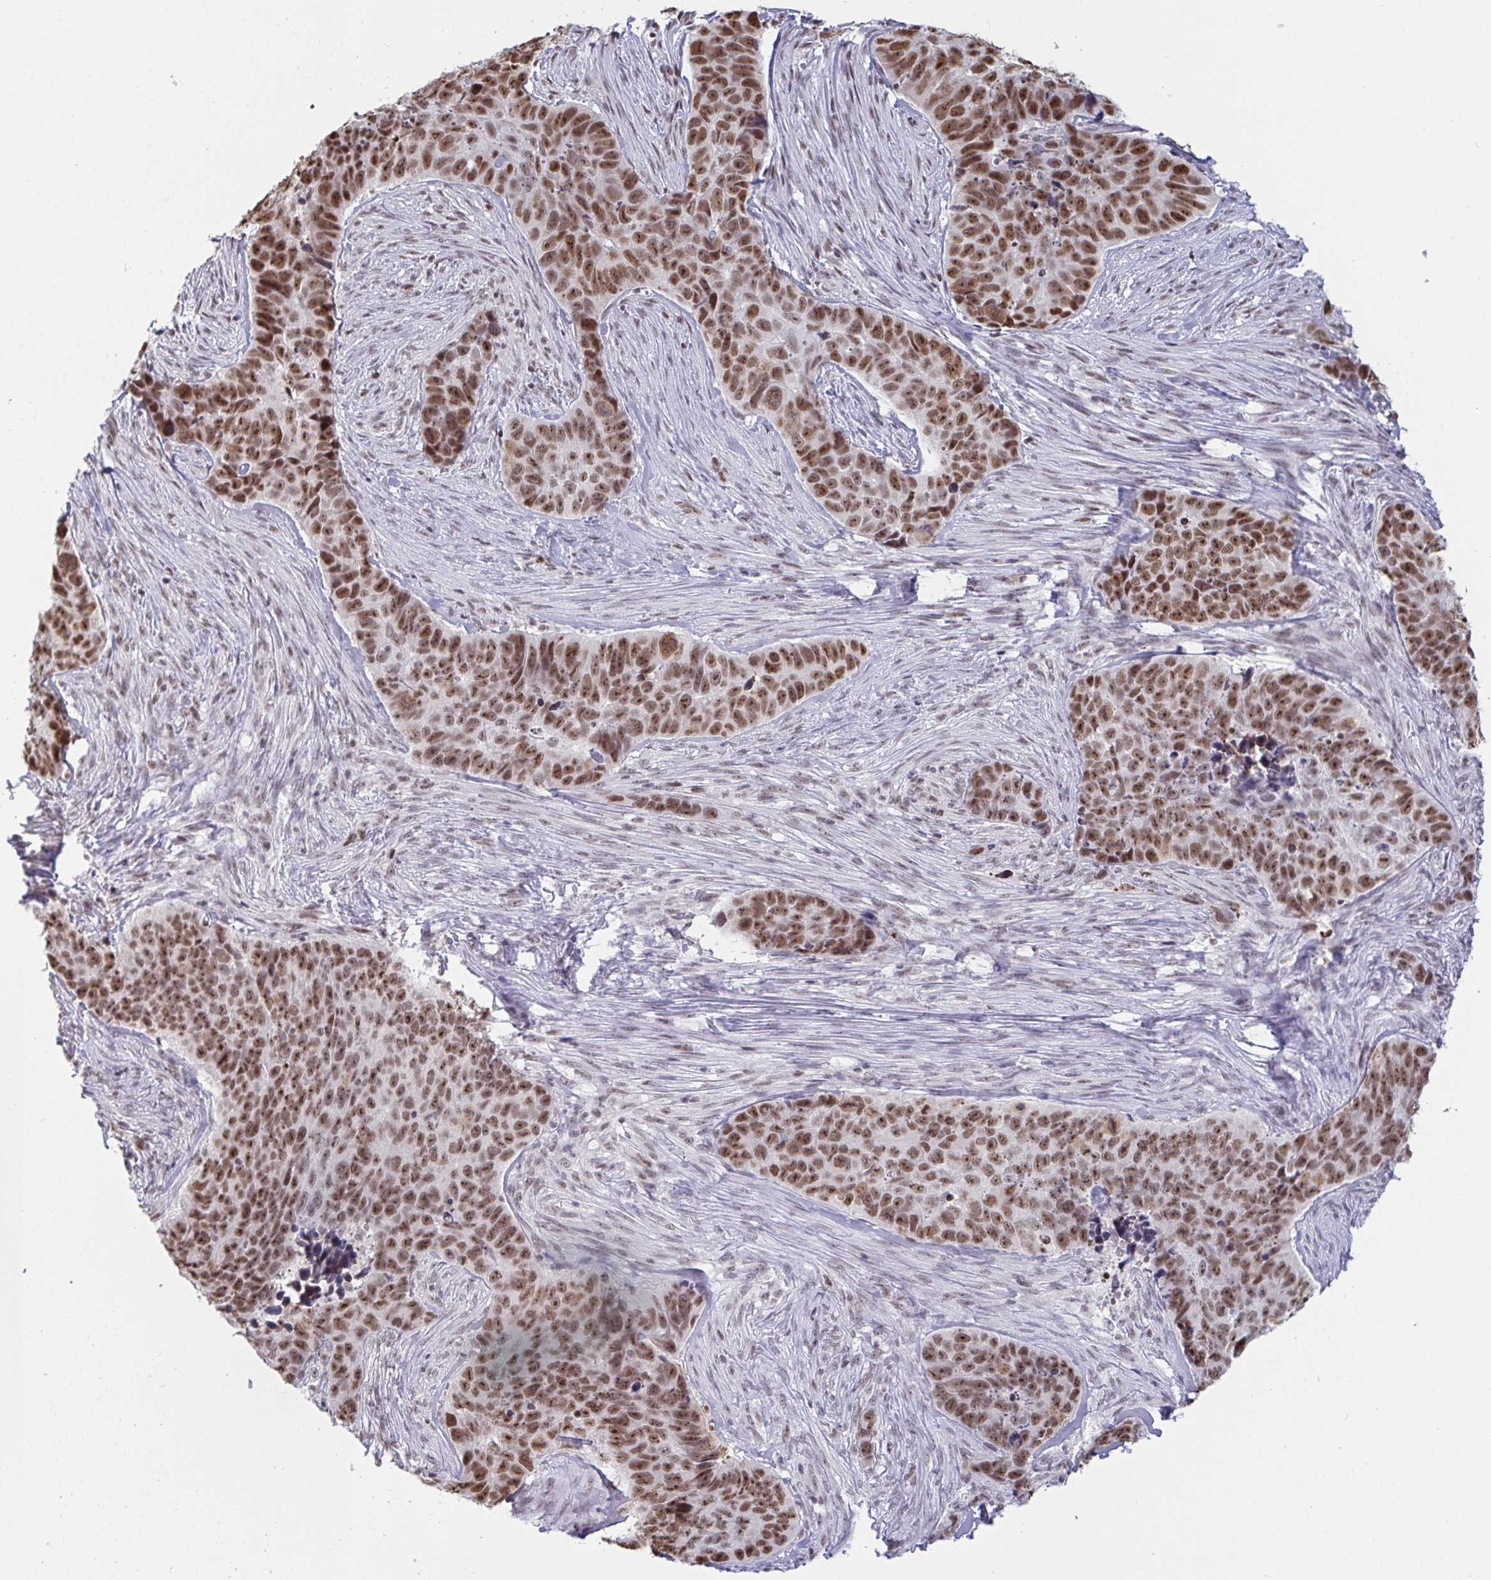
{"staining": {"intensity": "moderate", "quantity": ">75%", "location": "nuclear"}, "tissue": "skin cancer", "cell_type": "Tumor cells", "image_type": "cancer", "snomed": [{"axis": "morphology", "description": "Basal cell carcinoma"}, {"axis": "topography", "description": "Skin"}], "caption": "A brown stain highlights moderate nuclear positivity of a protein in human skin cancer tumor cells.", "gene": "SUPT16H", "patient": {"sex": "female", "age": 82}}